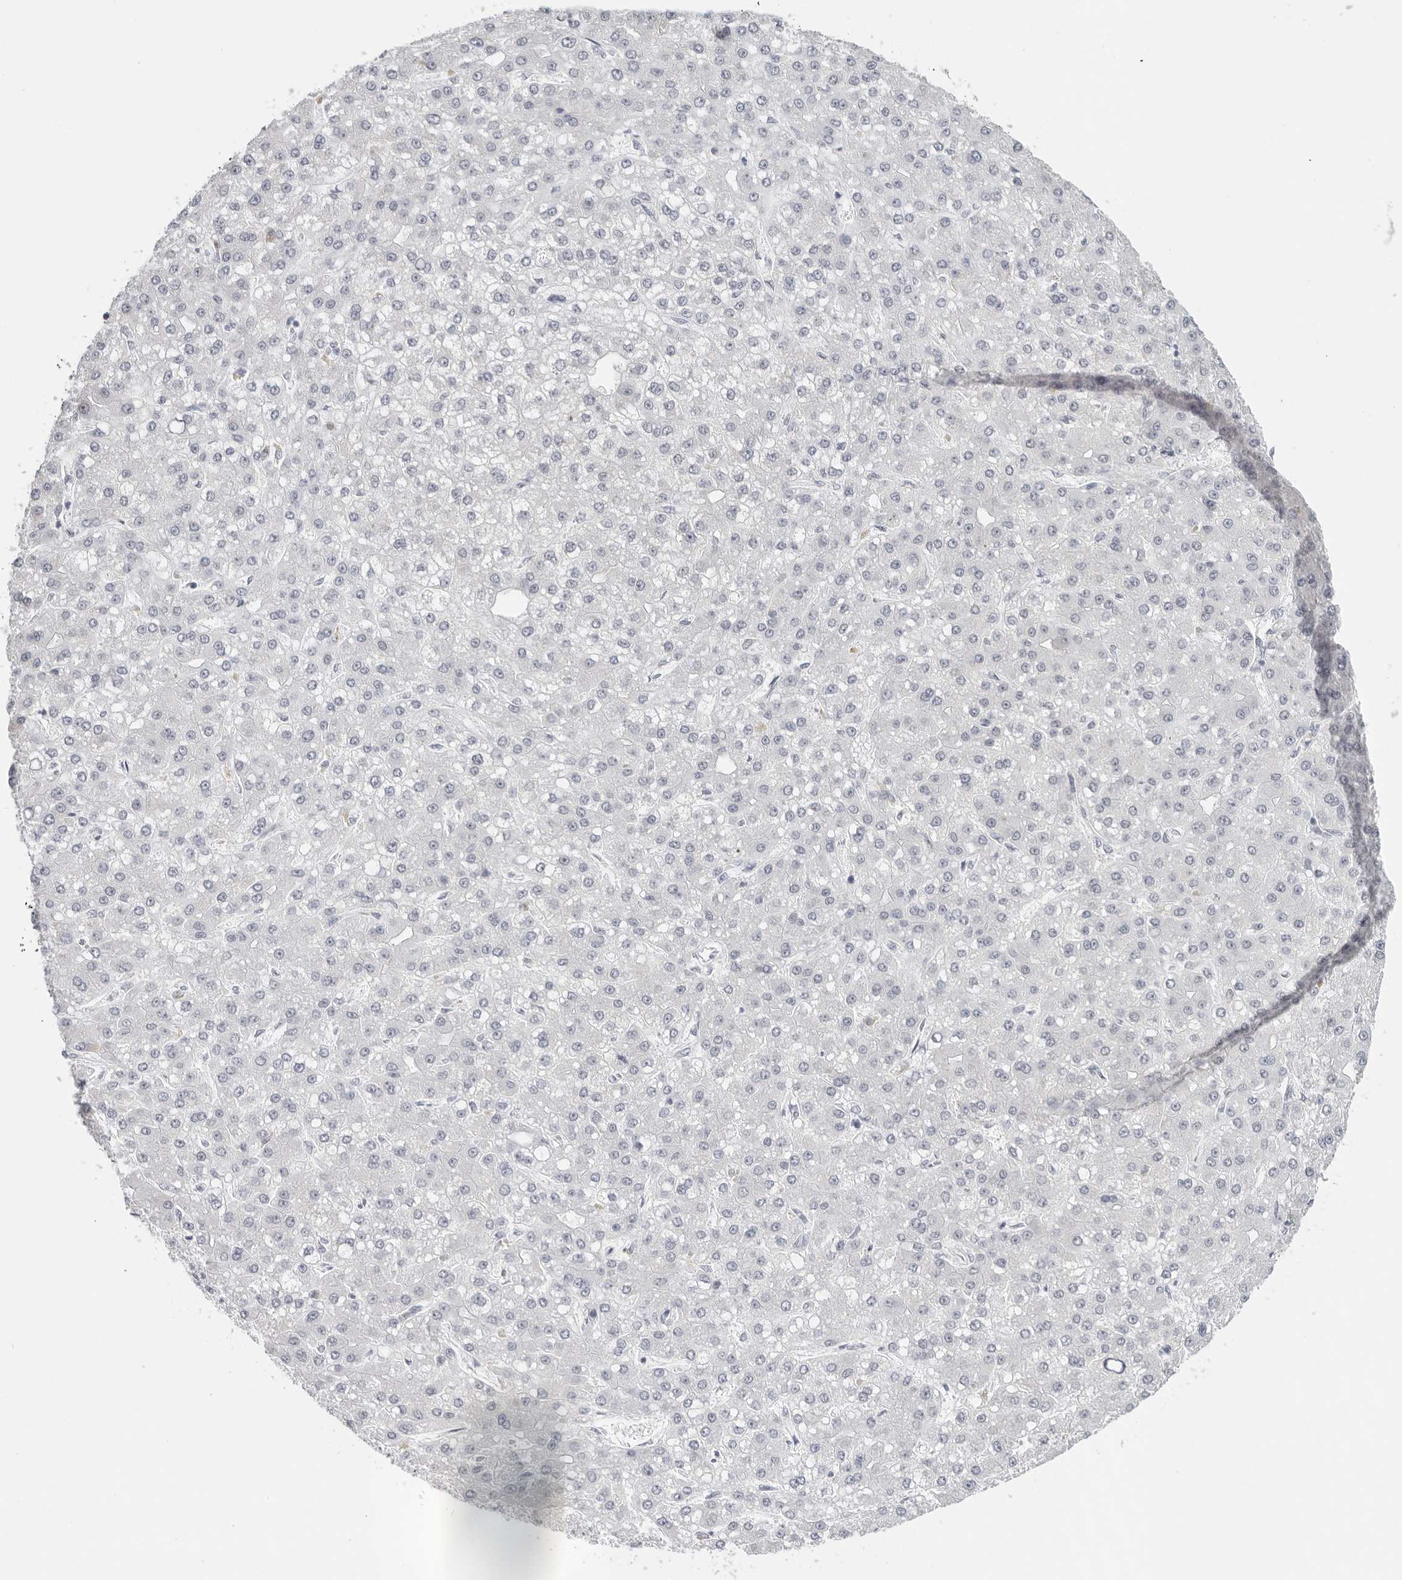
{"staining": {"intensity": "negative", "quantity": "none", "location": "none"}, "tissue": "liver cancer", "cell_type": "Tumor cells", "image_type": "cancer", "snomed": [{"axis": "morphology", "description": "Carcinoma, Hepatocellular, NOS"}, {"axis": "topography", "description": "Liver"}], "caption": "An IHC photomicrograph of liver cancer (hepatocellular carcinoma) is shown. There is no staining in tumor cells of liver cancer (hepatocellular carcinoma).", "gene": "FOXK2", "patient": {"sex": "male", "age": 67}}